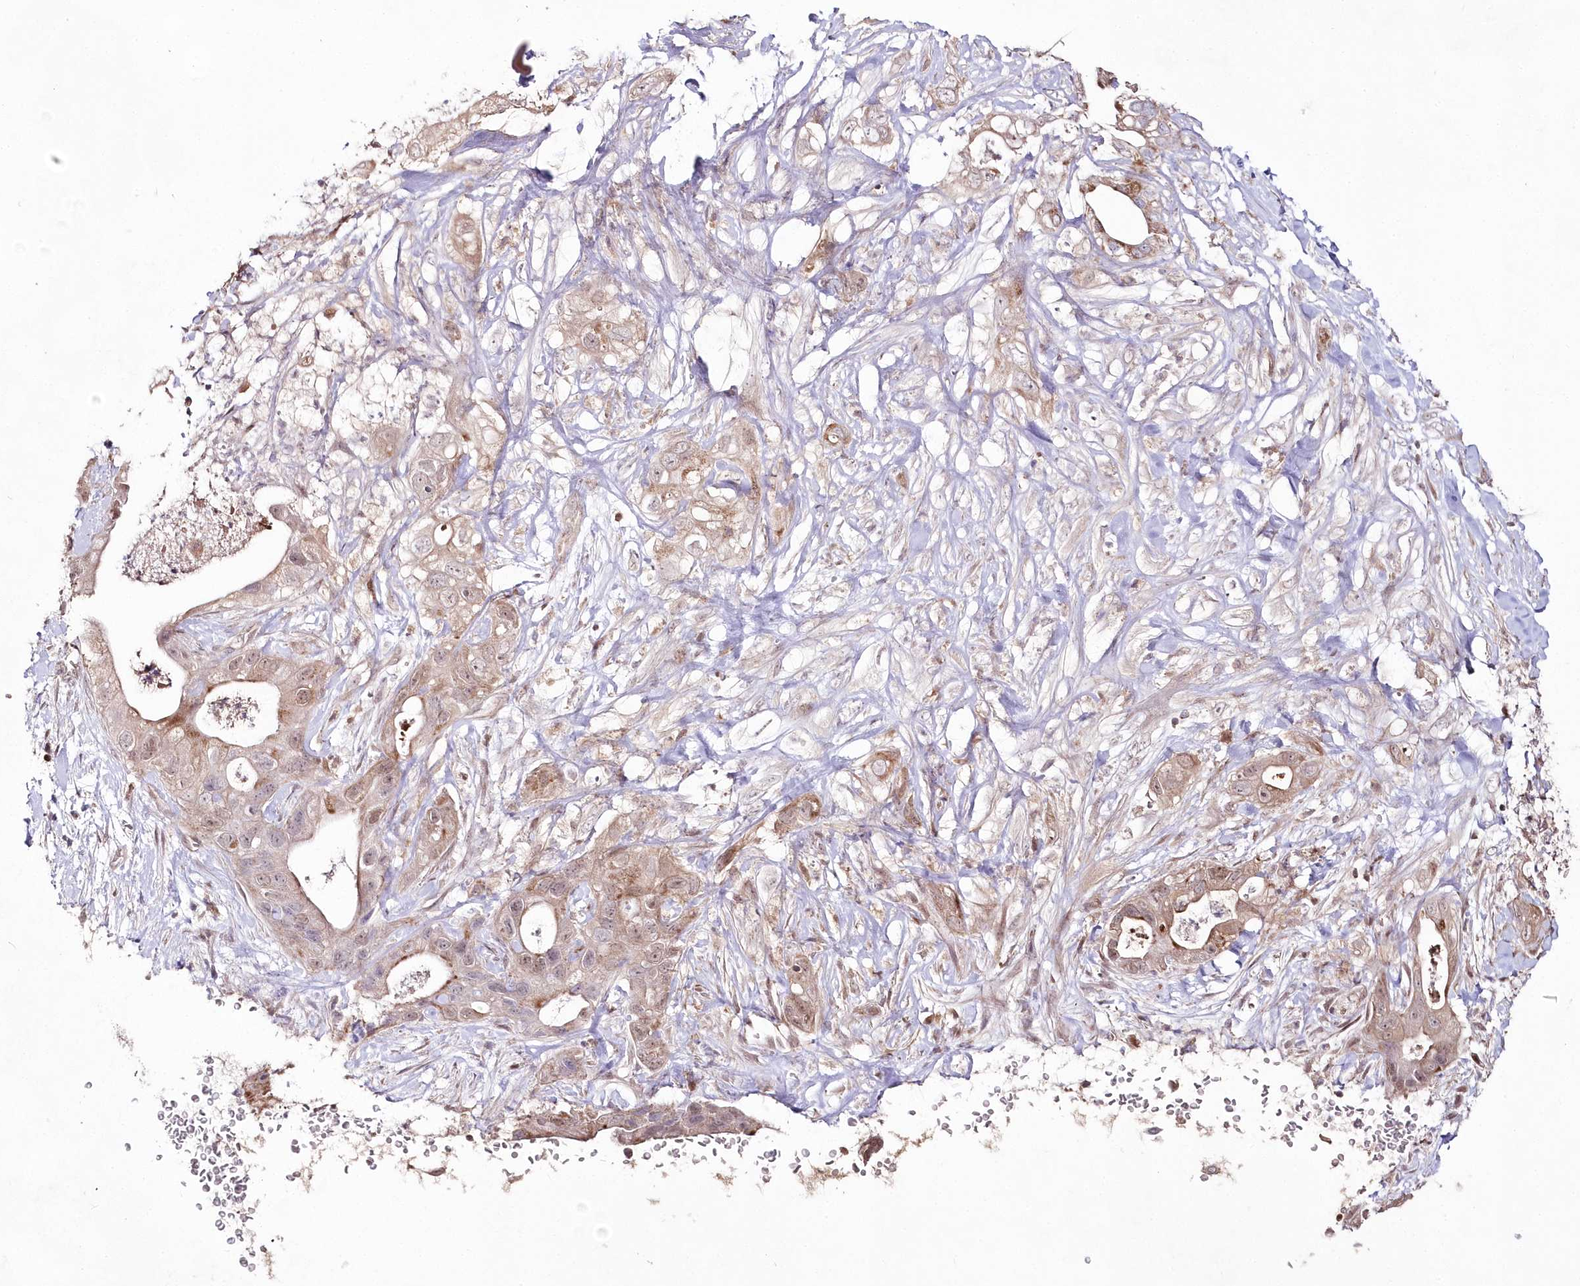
{"staining": {"intensity": "moderate", "quantity": "25%-75%", "location": "cytoplasmic/membranous"}, "tissue": "pancreatic cancer", "cell_type": "Tumor cells", "image_type": "cancer", "snomed": [{"axis": "morphology", "description": "Adenocarcinoma, NOS"}, {"axis": "topography", "description": "Pancreas"}], "caption": "This is an image of IHC staining of pancreatic adenocarcinoma, which shows moderate positivity in the cytoplasmic/membranous of tumor cells.", "gene": "IMPA1", "patient": {"sex": "female", "age": 78}}